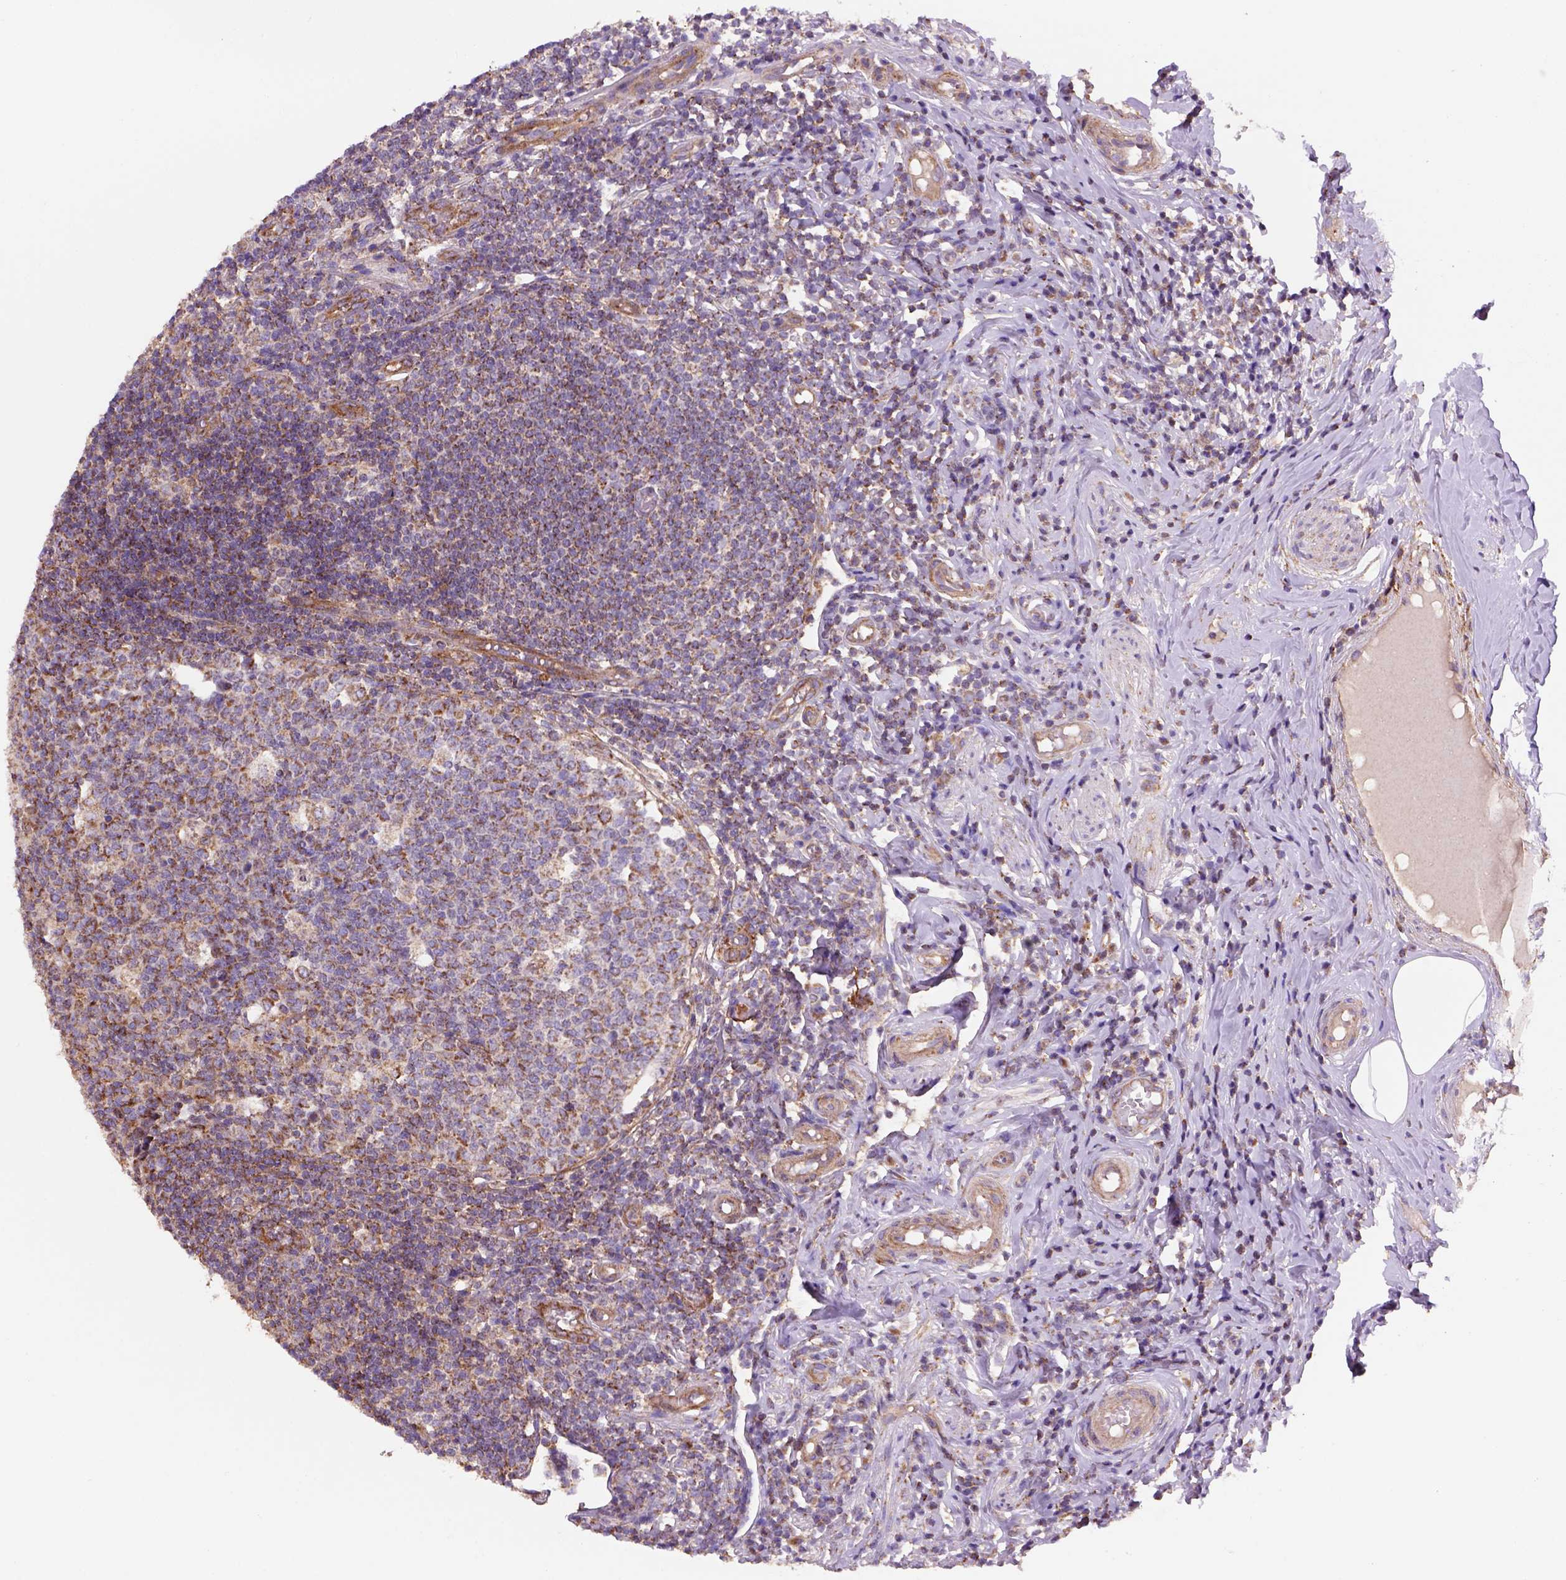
{"staining": {"intensity": "strong", "quantity": ">75%", "location": "cytoplasmic/membranous"}, "tissue": "appendix", "cell_type": "Glandular cells", "image_type": "normal", "snomed": [{"axis": "morphology", "description": "Normal tissue, NOS"}, {"axis": "topography", "description": "Appendix"}], "caption": "DAB immunohistochemical staining of unremarkable human appendix displays strong cytoplasmic/membranous protein positivity in about >75% of glandular cells. (DAB = brown stain, brightfield microscopy at high magnification).", "gene": "WARS2", "patient": {"sex": "male", "age": 18}}